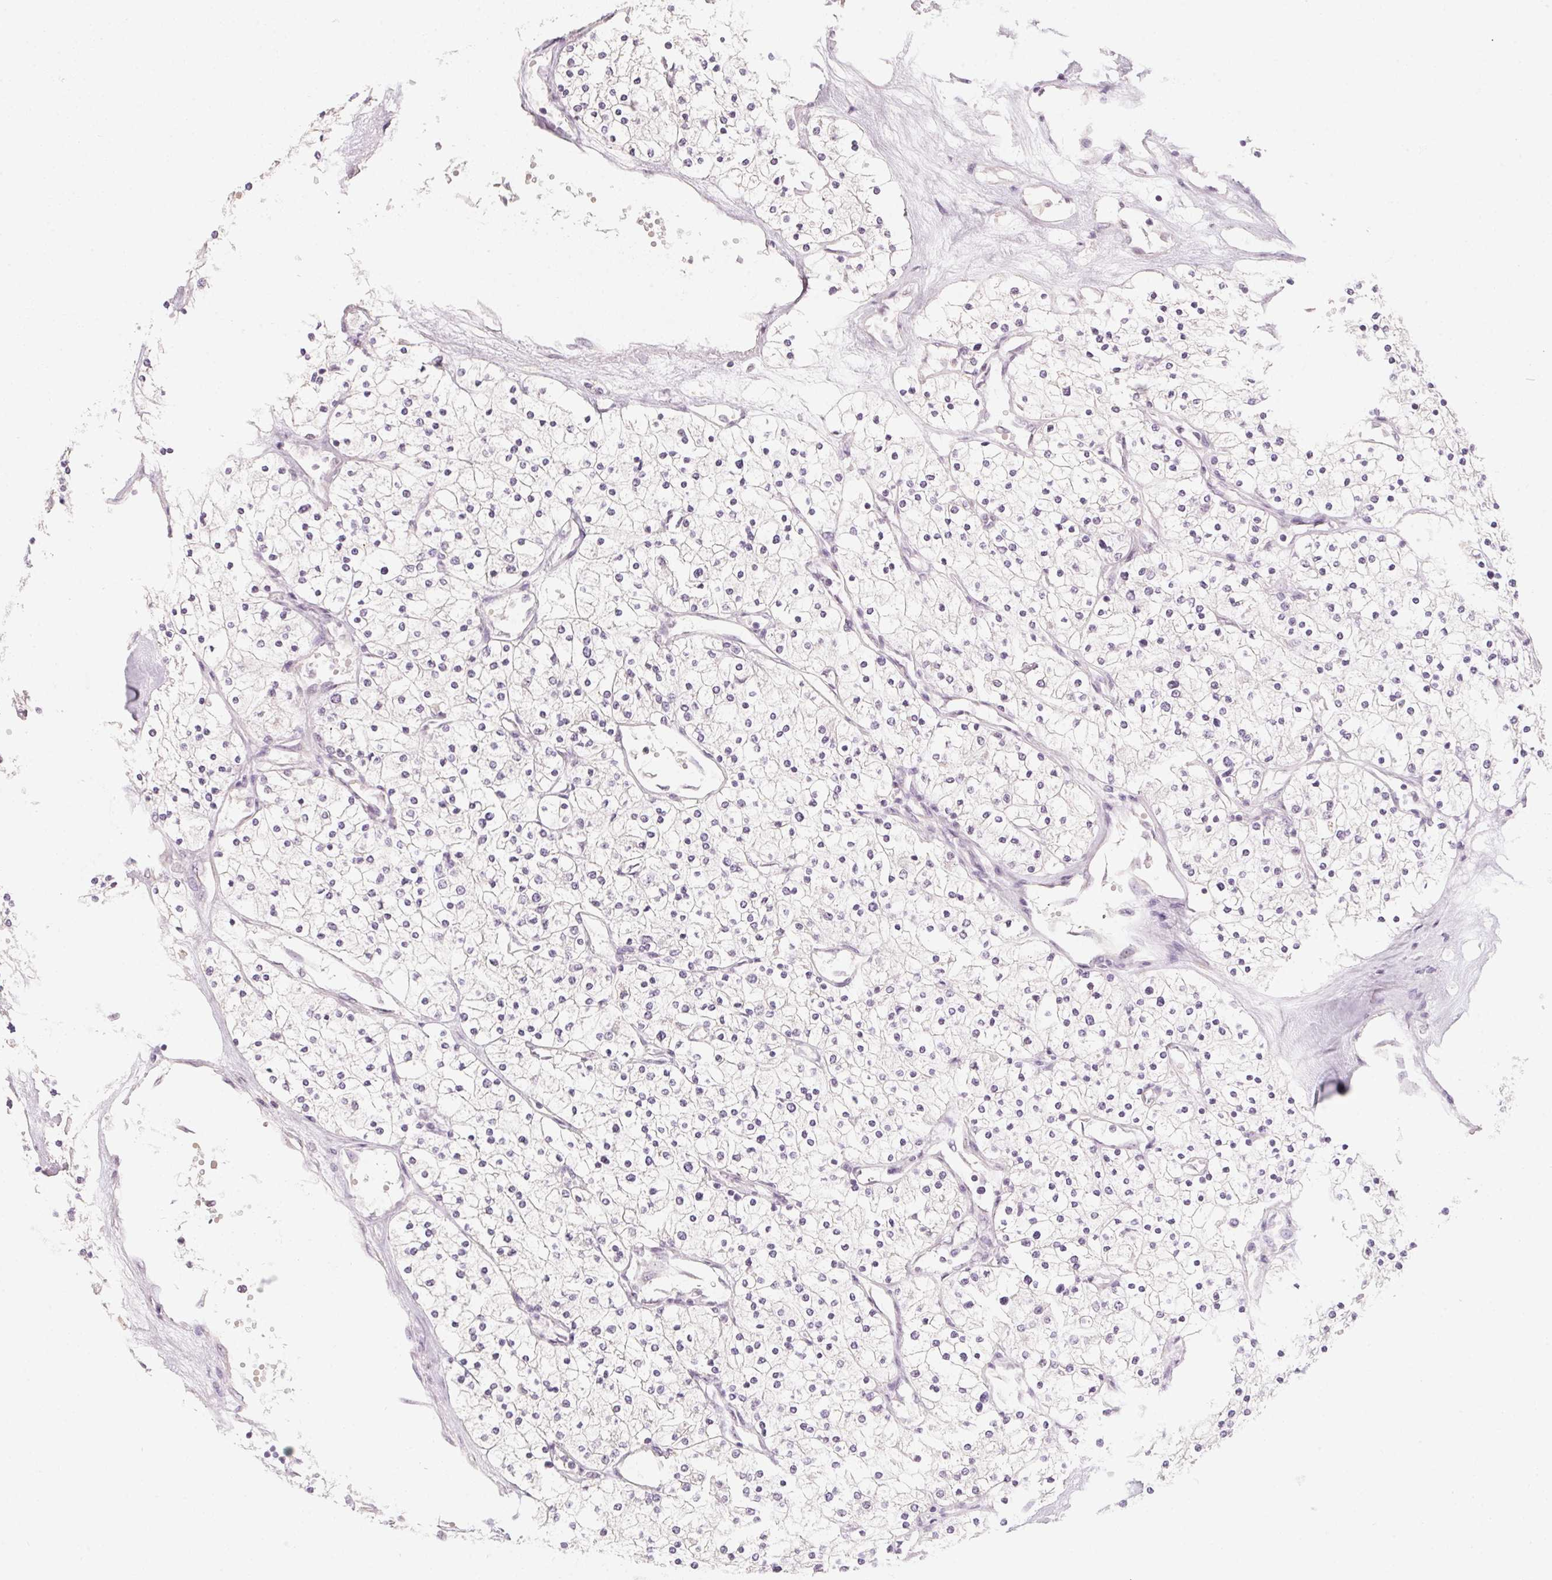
{"staining": {"intensity": "negative", "quantity": "none", "location": "none"}, "tissue": "renal cancer", "cell_type": "Tumor cells", "image_type": "cancer", "snomed": [{"axis": "morphology", "description": "Adenocarcinoma, NOS"}, {"axis": "topography", "description": "Kidney"}], "caption": "This histopathology image is of adenocarcinoma (renal) stained with immunohistochemistry to label a protein in brown with the nuclei are counter-stained blue. There is no staining in tumor cells.", "gene": "CAPZA3", "patient": {"sex": "male", "age": 80}}